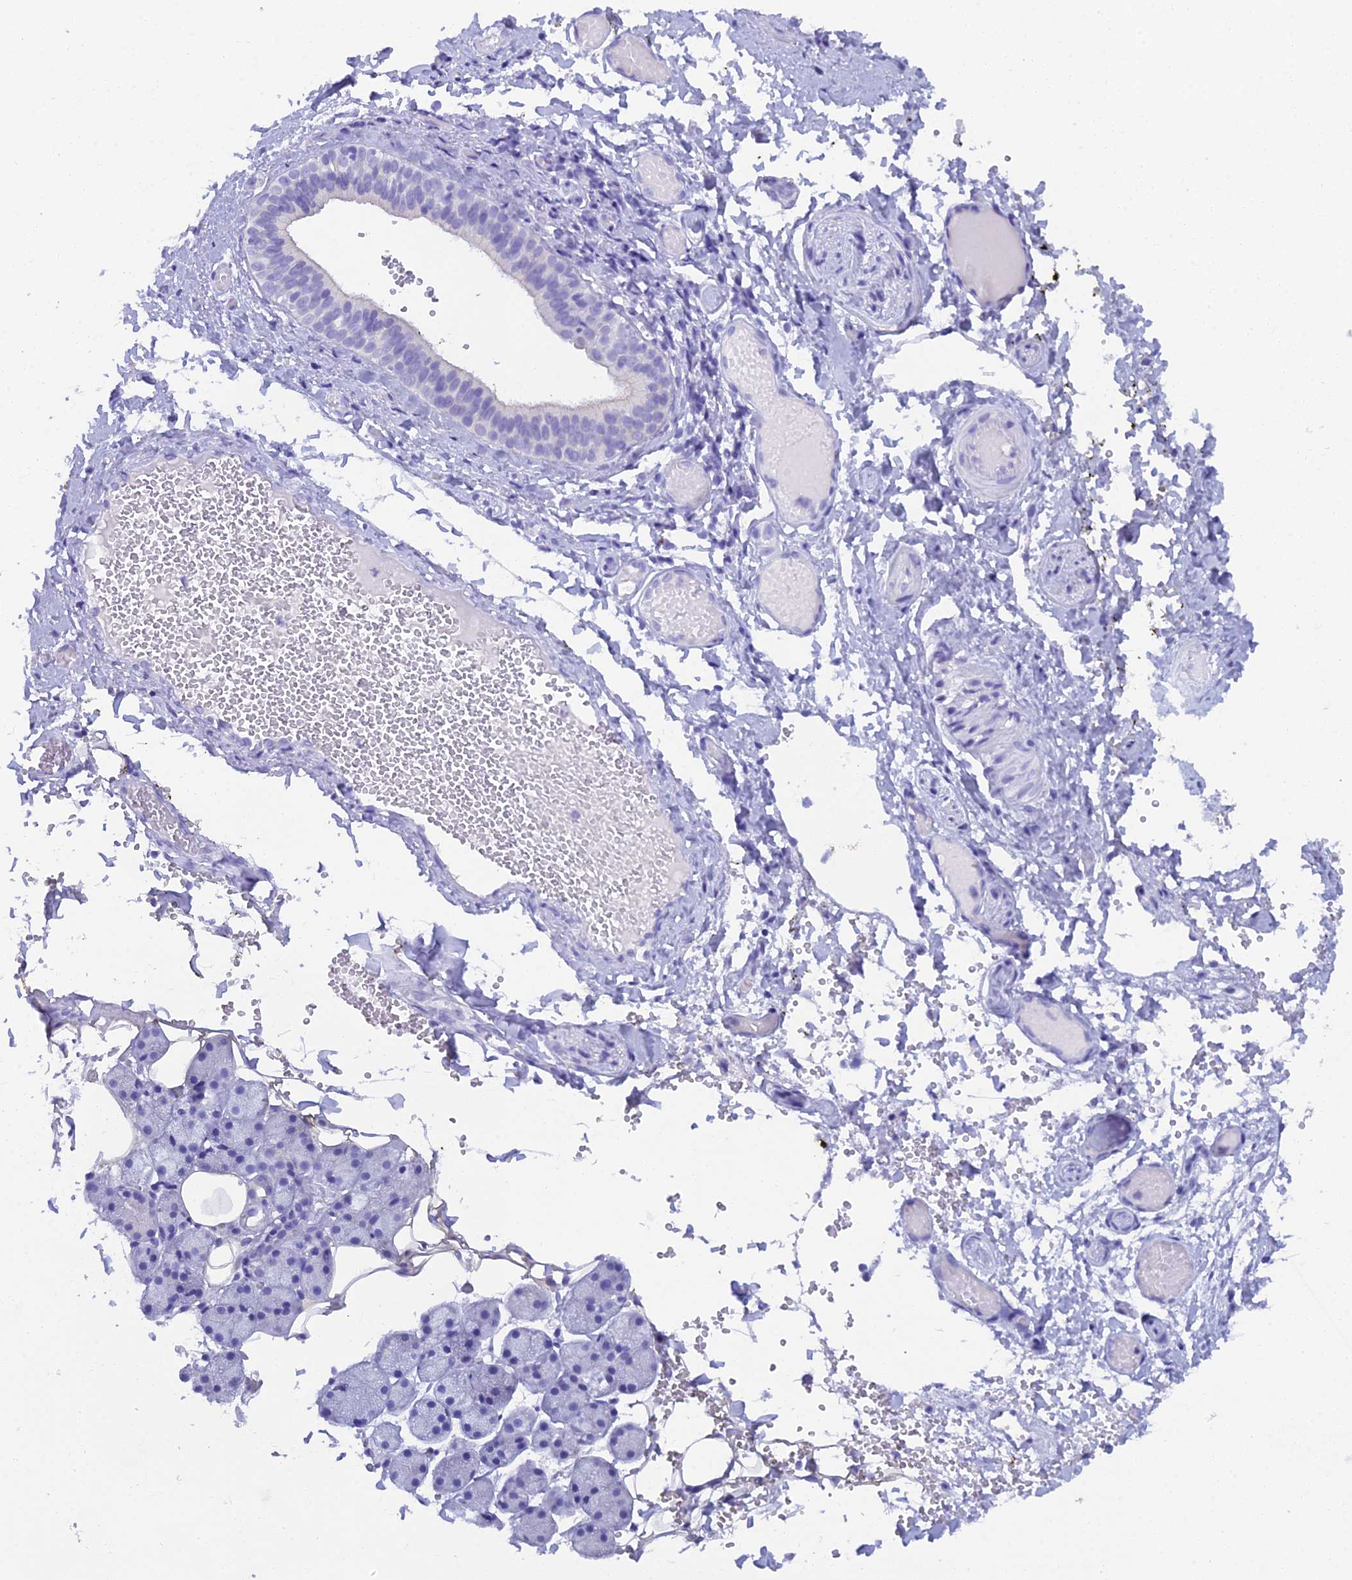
{"staining": {"intensity": "negative", "quantity": "none", "location": "none"}, "tissue": "salivary gland", "cell_type": "Glandular cells", "image_type": "normal", "snomed": [{"axis": "morphology", "description": "Normal tissue, NOS"}, {"axis": "topography", "description": "Salivary gland"}], "caption": "This is a micrograph of immunohistochemistry (IHC) staining of benign salivary gland, which shows no staining in glandular cells. The staining is performed using DAB brown chromogen with nuclei counter-stained in using hematoxylin.", "gene": "REG1A", "patient": {"sex": "female", "age": 33}}